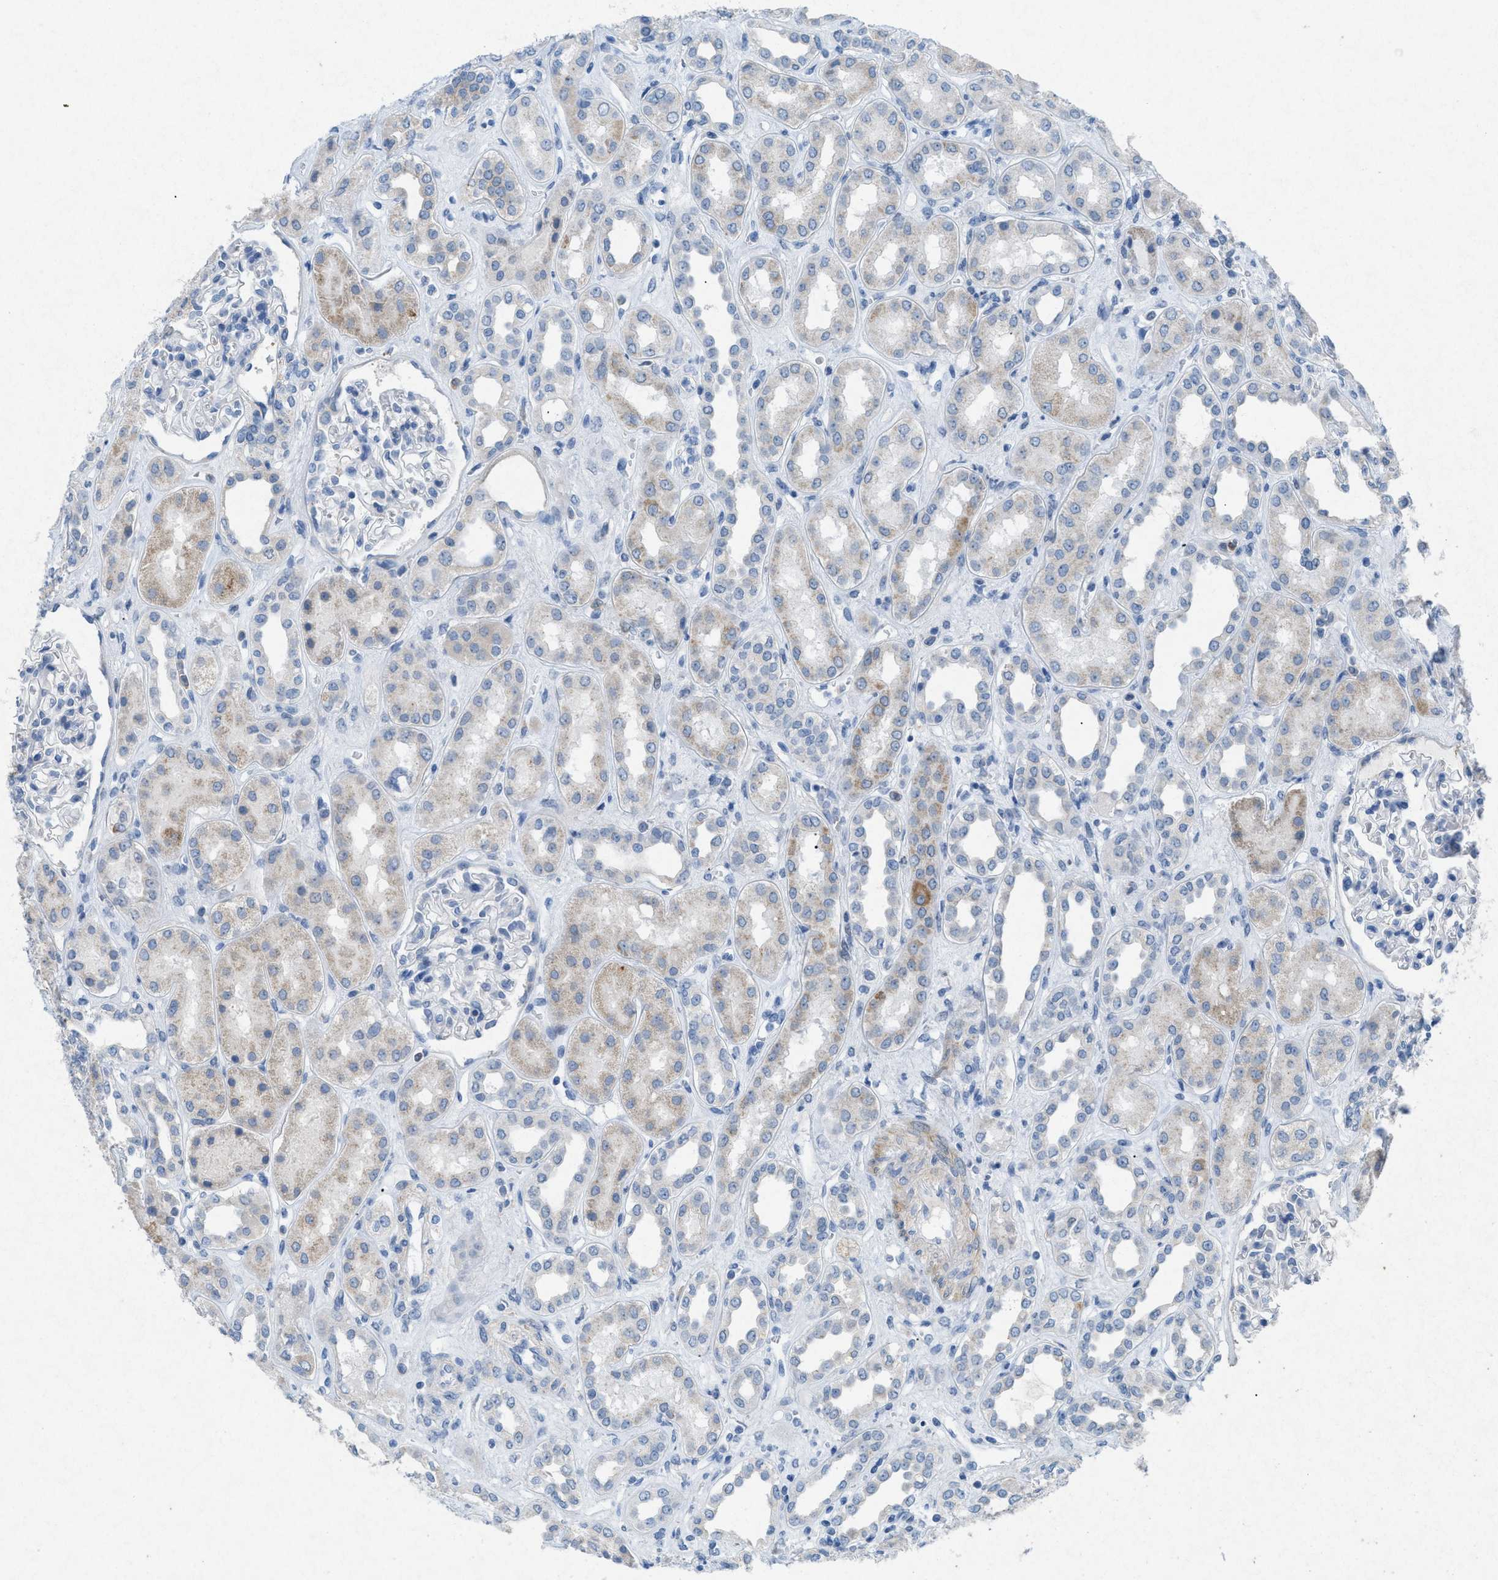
{"staining": {"intensity": "negative", "quantity": "none", "location": "none"}, "tissue": "kidney", "cell_type": "Cells in glomeruli", "image_type": "normal", "snomed": [{"axis": "morphology", "description": "Normal tissue, NOS"}, {"axis": "topography", "description": "Kidney"}], "caption": "Kidney stained for a protein using immunohistochemistry (IHC) shows no positivity cells in glomeruli.", "gene": "TASOR", "patient": {"sex": "male", "age": 59}}